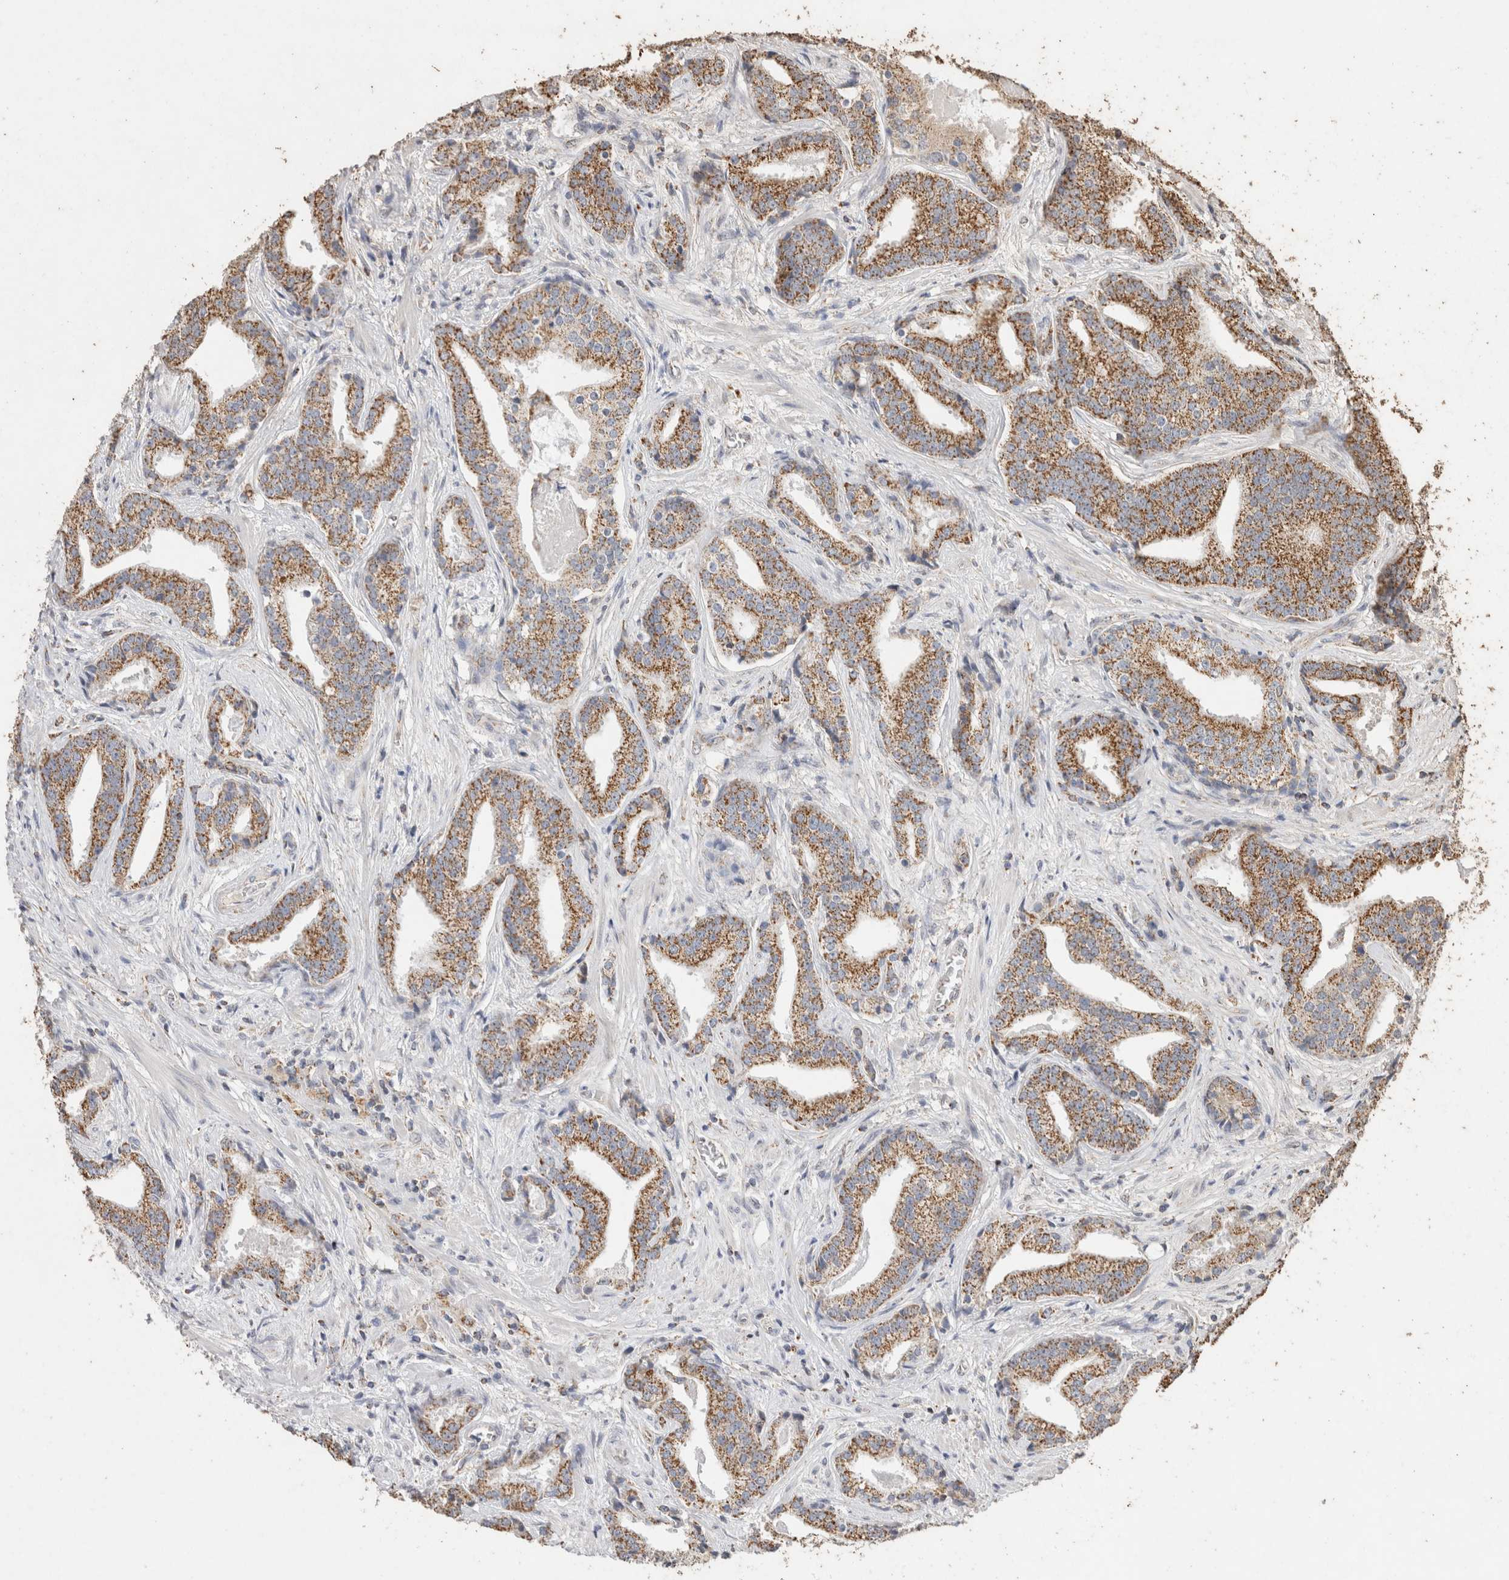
{"staining": {"intensity": "moderate", "quantity": ">75%", "location": "cytoplasmic/membranous"}, "tissue": "prostate cancer", "cell_type": "Tumor cells", "image_type": "cancer", "snomed": [{"axis": "morphology", "description": "Adenocarcinoma, Low grade"}, {"axis": "topography", "description": "Prostate"}], "caption": "Adenocarcinoma (low-grade) (prostate) stained with a brown dye reveals moderate cytoplasmic/membranous positive staining in about >75% of tumor cells.", "gene": "ACADM", "patient": {"sex": "male", "age": 67}}